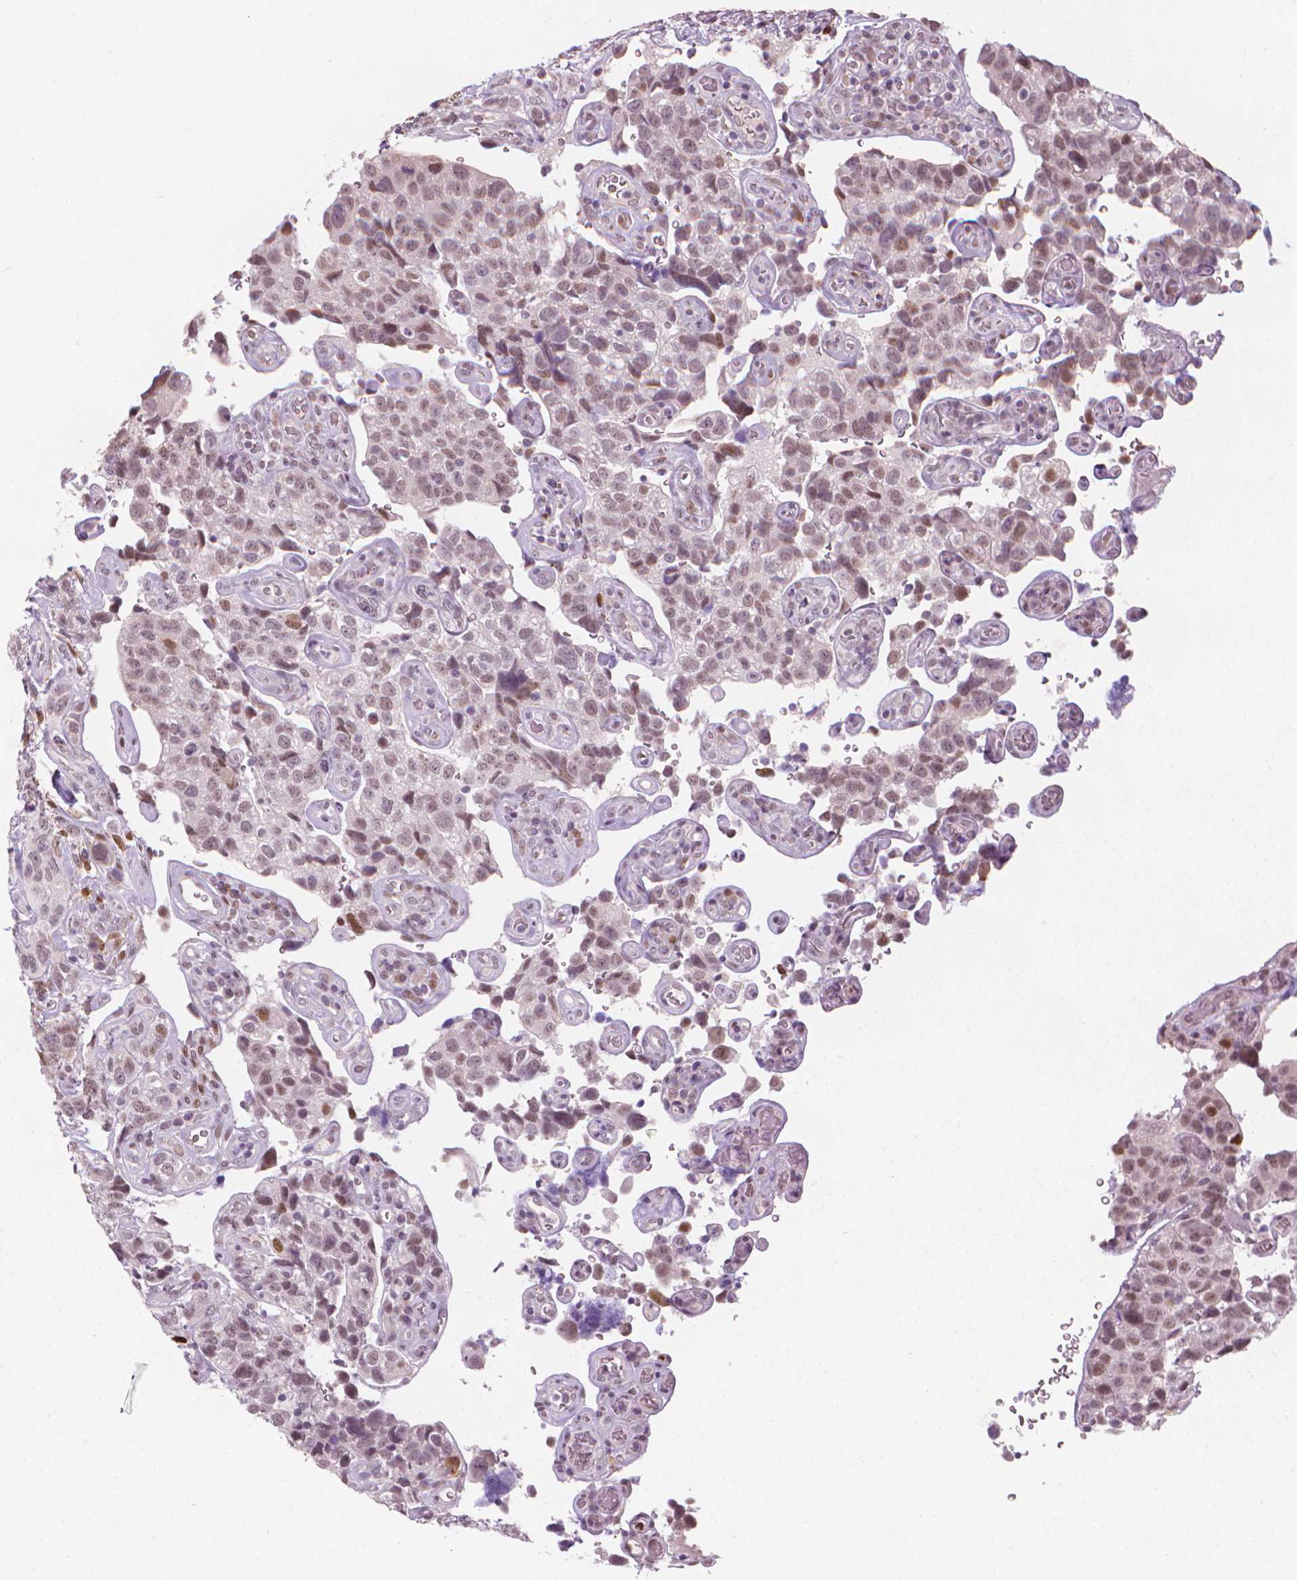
{"staining": {"intensity": "weak", "quantity": ">75%", "location": "nuclear"}, "tissue": "urothelial cancer", "cell_type": "Tumor cells", "image_type": "cancer", "snomed": [{"axis": "morphology", "description": "Urothelial carcinoma, High grade"}, {"axis": "topography", "description": "Urinary bladder"}], "caption": "High-grade urothelial carcinoma was stained to show a protein in brown. There is low levels of weak nuclear positivity in approximately >75% of tumor cells.", "gene": "CDKN1C", "patient": {"sex": "female", "age": 58}}